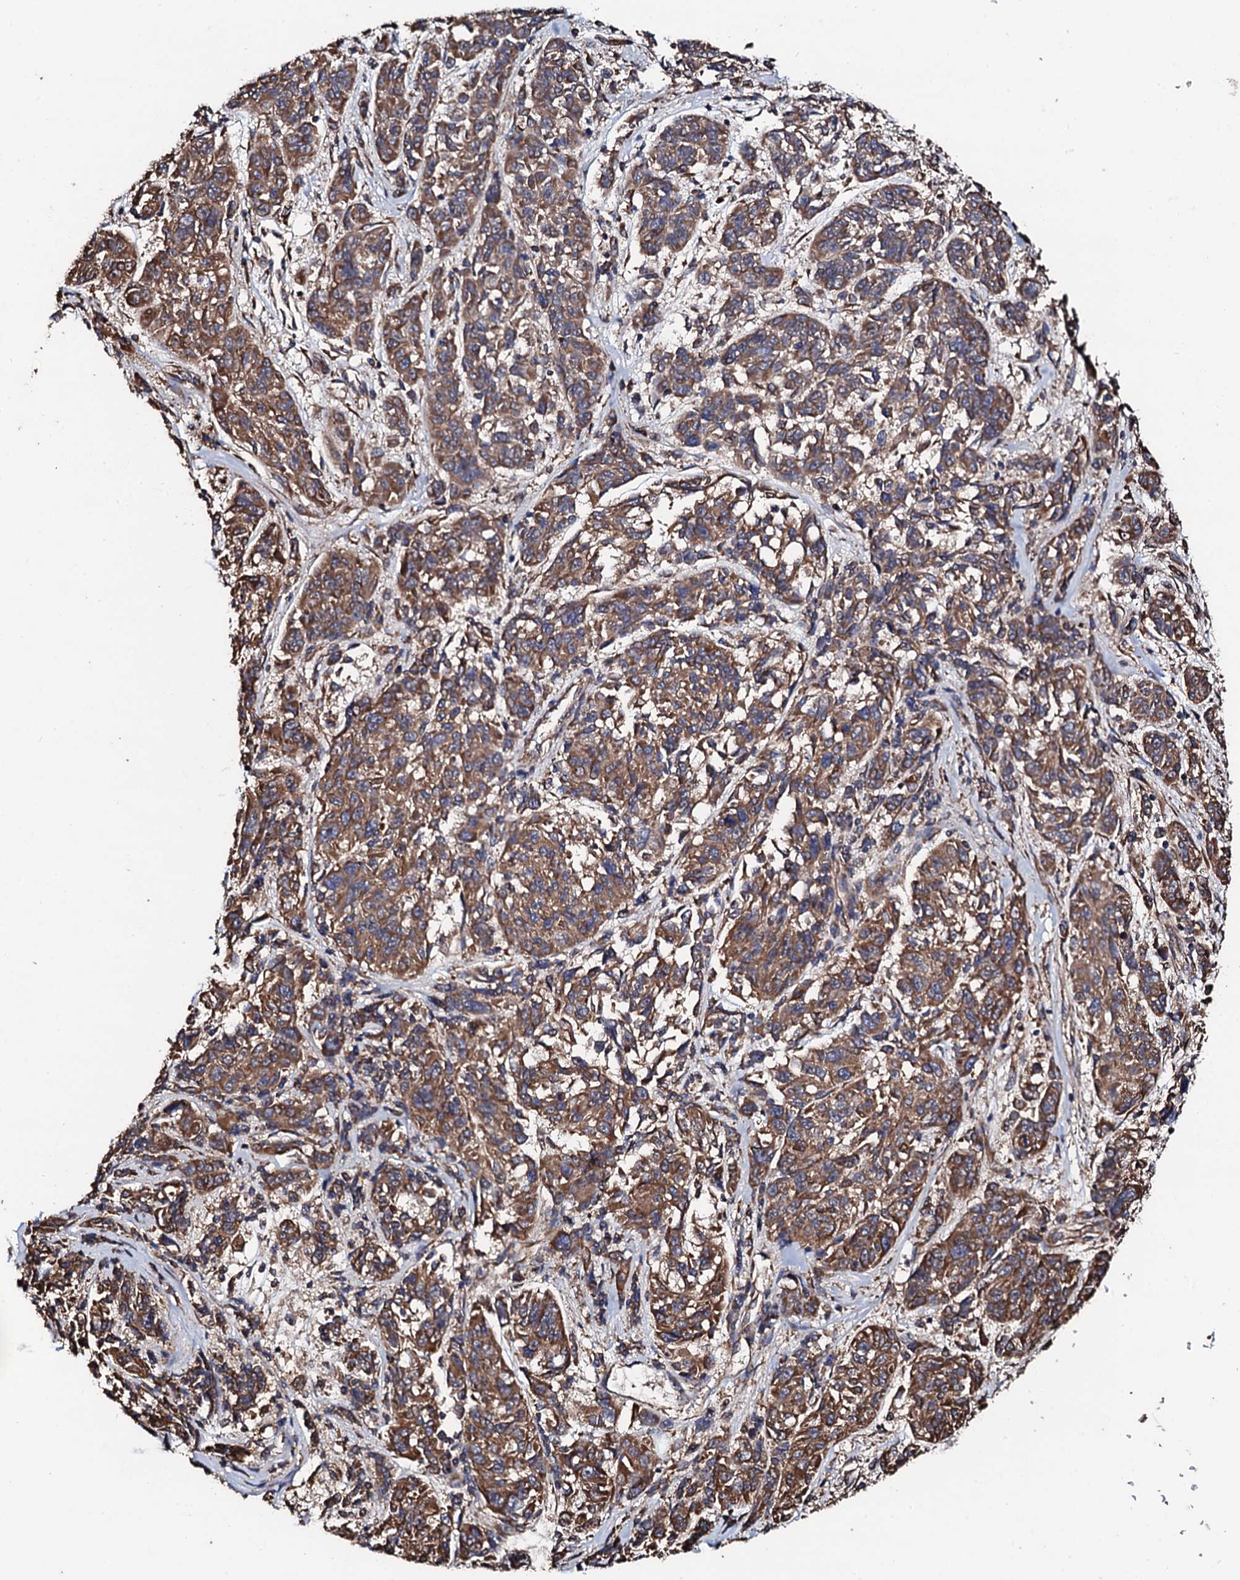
{"staining": {"intensity": "moderate", "quantity": ">75%", "location": "cytoplasmic/membranous"}, "tissue": "melanoma", "cell_type": "Tumor cells", "image_type": "cancer", "snomed": [{"axis": "morphology", "description": "Malignant melanoma, NOS"}, {"axis": "topography", "description": "Skin"}], "caption": "Approximately >75% of tumor cells in melanoma show moderate cytoplasmic/membranous protein positivity as visualized by brown immunohistochemical staining.", "gene": "CKAP5", "patient": {"sex": "male", "age": 53}}